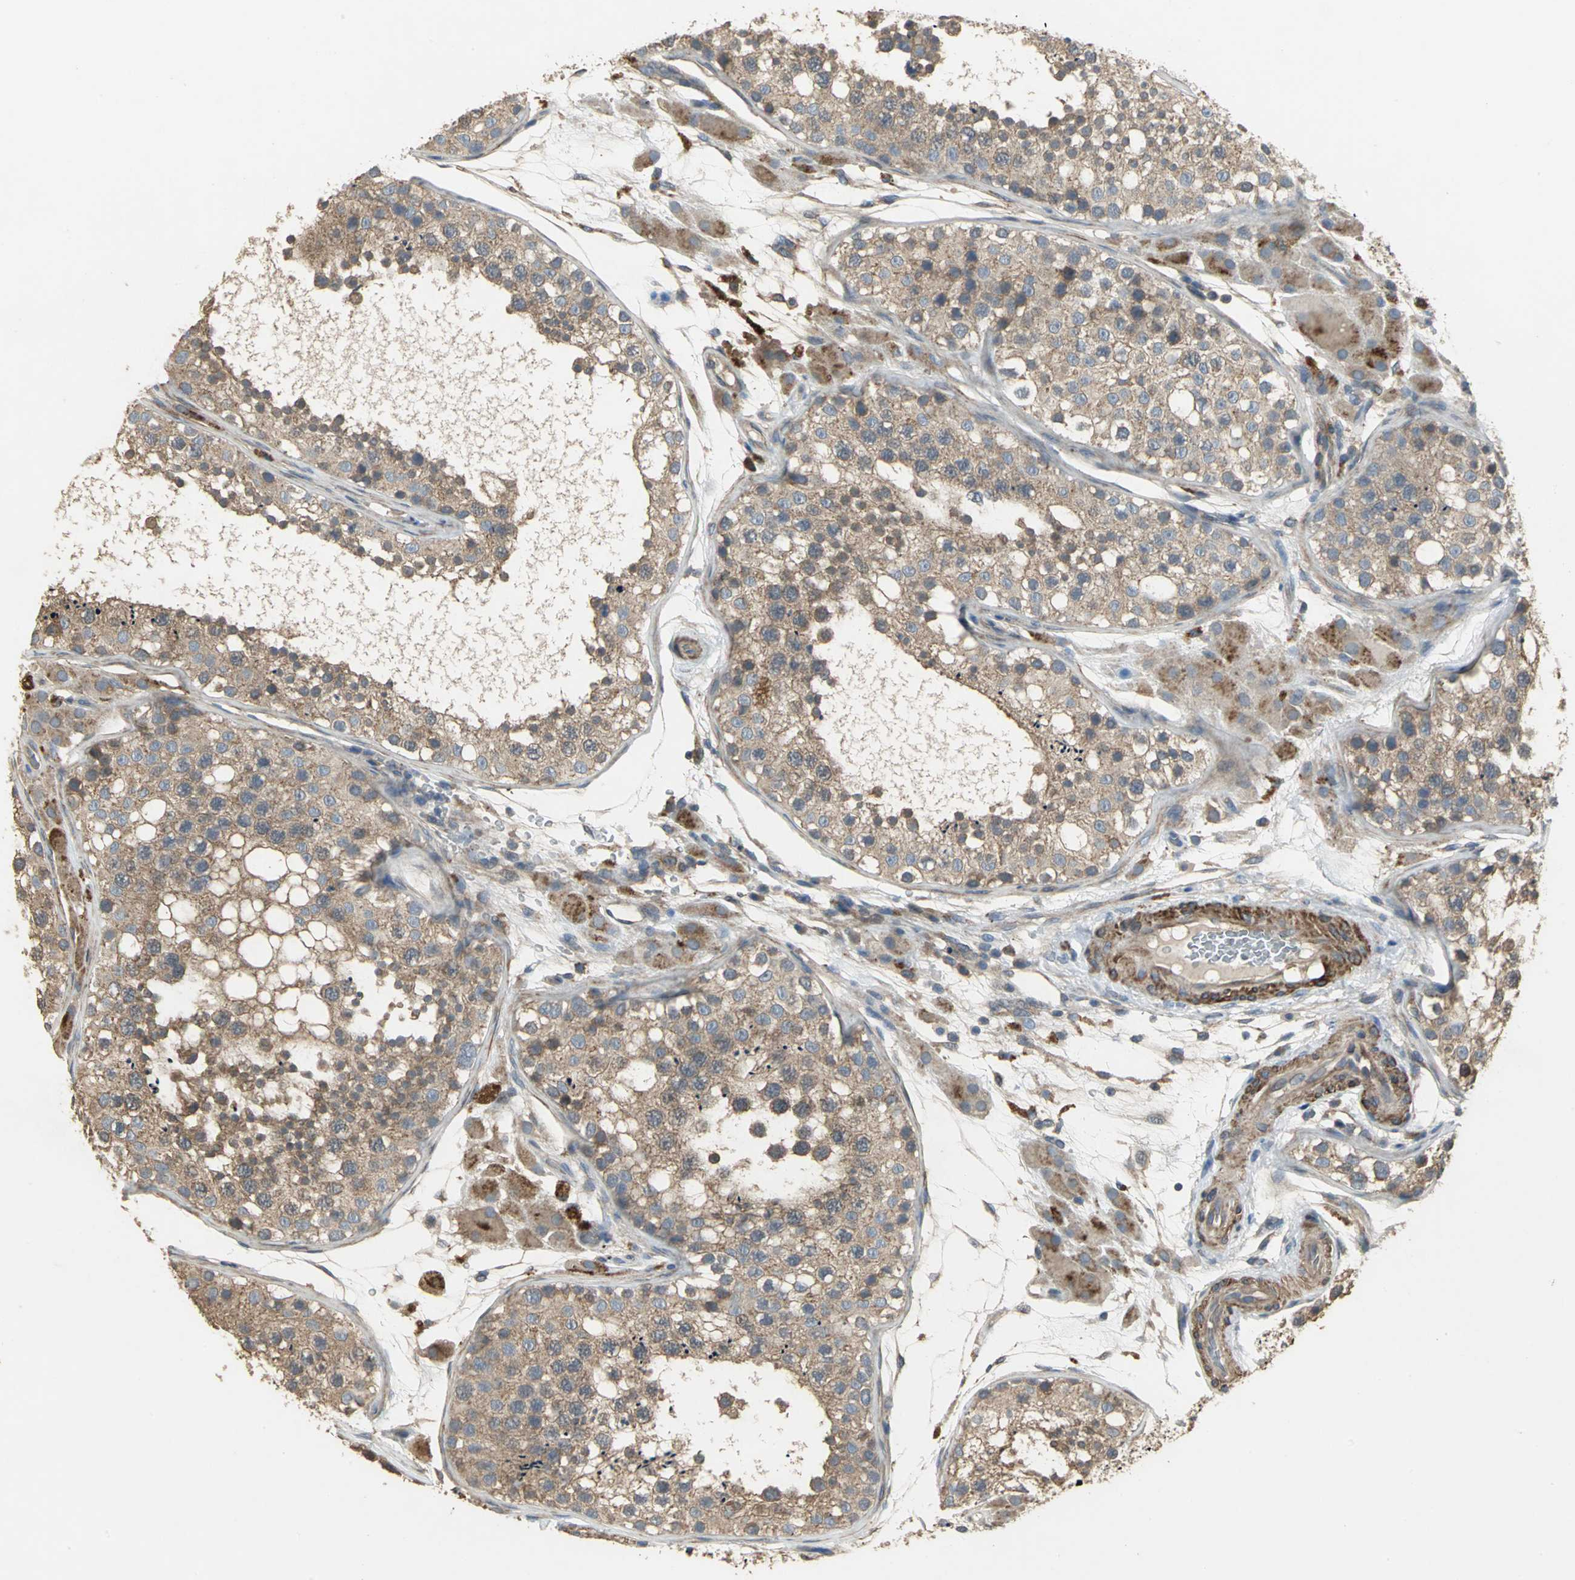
{"staining": {"intensity": "moderate", "quantity": ">75%", "location": "cytoplasmic/membranous"}, "tissue": "testis", "cell_type": "Cells in seminiferous ducts", "image_type": "normal", "snomed": [{"axis": "morphology", "description": "Normal tissue, NOS"}, {"axis": "topography", "description": "Testis"}], "caption": "This image demonstrates IHC staining of normal human testis, with medium moderate cytoplasmic/membranous positivity in about >75% of cells in seminiferous ducts.", "gene": "MET", "patient": {"sex": "male", "age": 26}}